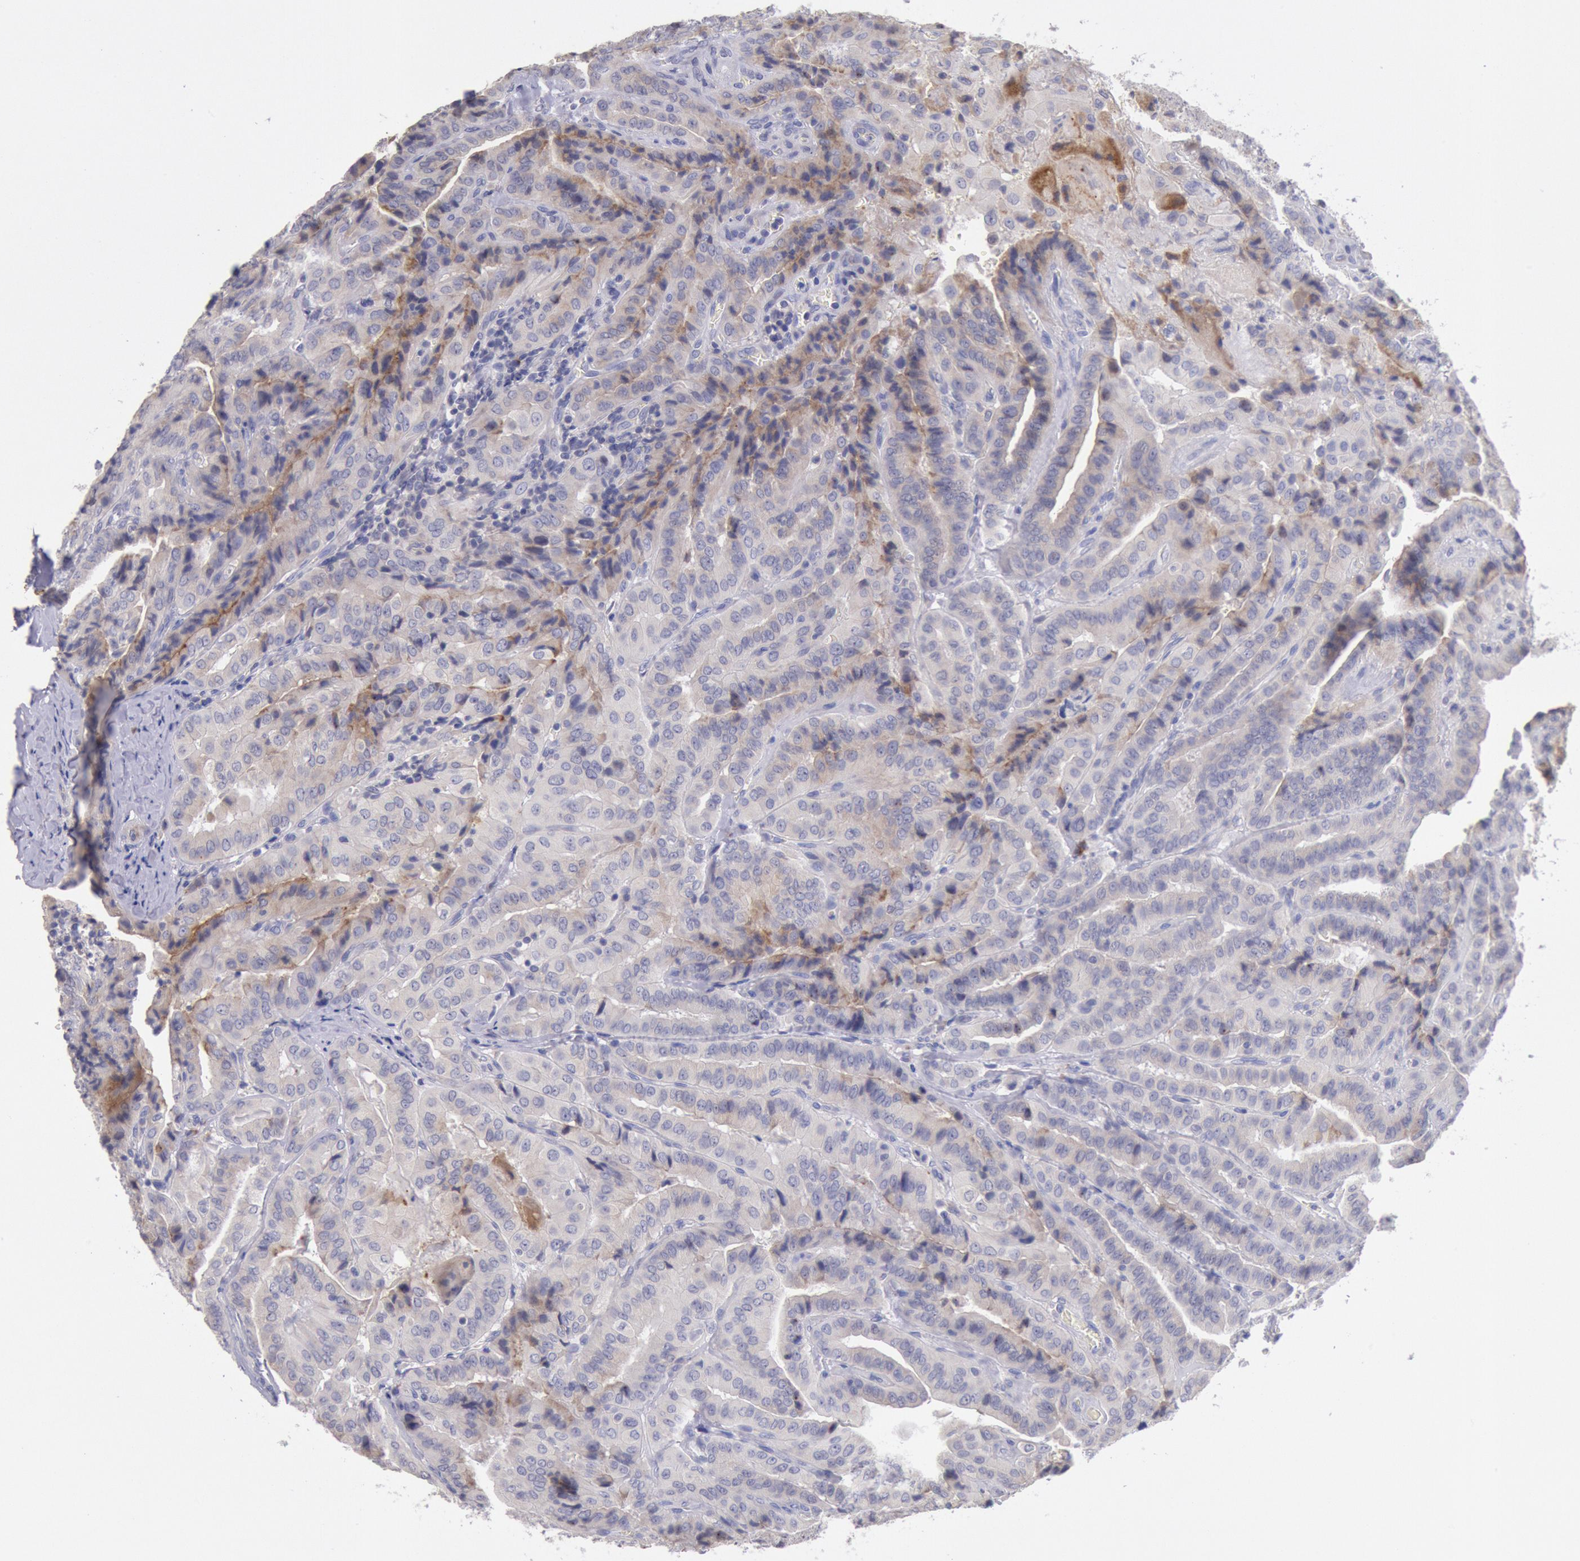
{"staining": {"intensity": "weak", "quantity": "25%-75%", "location": "cytoplasmic/membranous"}, "tissue": "thyroid cancer", "cell_type": "Tumor cells", "image_type": "cancer", "snomed": [{"axis": "morphology", "description": "Papillary adenocarcinoma, NOS"}, {"axis": "topography", "description": "Thyroid gland"}], "caption": "IHC photomicrograph of human thyroid papillary adenocarcinoma stained for a protein (brown), which reveals low levels of weak cytoplasmic/membranous expression in approximately 25%-75% of tumor cells.", "gene": "GAL3ST1", "patient": {"sex": "female", "age": 71}}